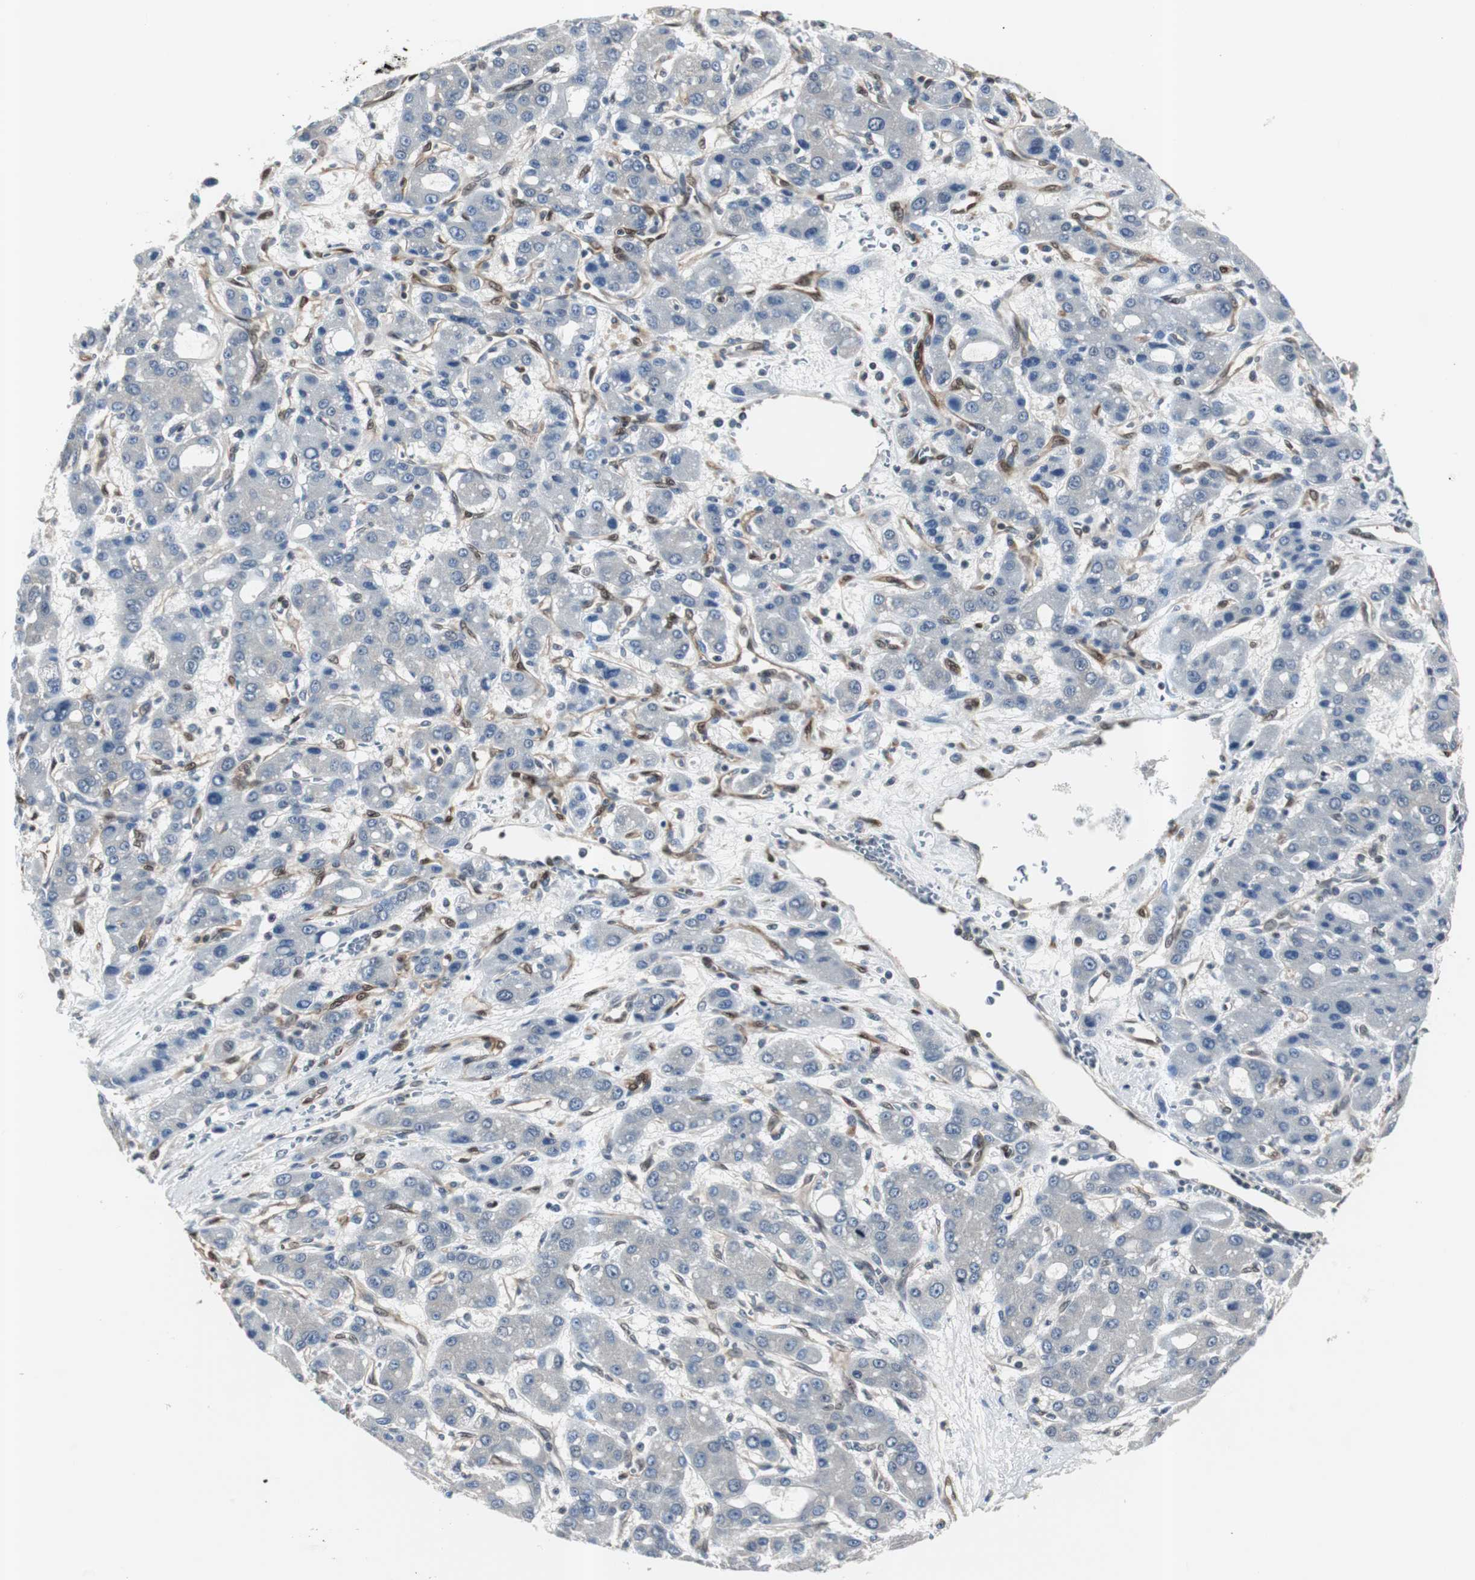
{"staining": {"intensity": "moderate", "quantity": "<25%", "location": "cytoplasmic/membranous"}, "tissue": "liver cancer", "cell_type": "Tumor cells", "image_type": "cancer", "snomed": [{"axis": "morphology", "description": "Carcinoma, Hepatocellular, NOS"}, {"axis": "topography", "description": "Liver"}], "caption": "Immunohistochemical staining of human liver cancer (hepatocellular carcinoma) reveals low levels of moderate cytoplasmic/membranous protein staining in approximately <25% of tumor cells. Using DAB (brown) and hematoxylin (blue) stains, captured at high magnification using brightfield microscopy.", "gene": "SMAD1", "patient": {"sex": "male", "age": 55}}